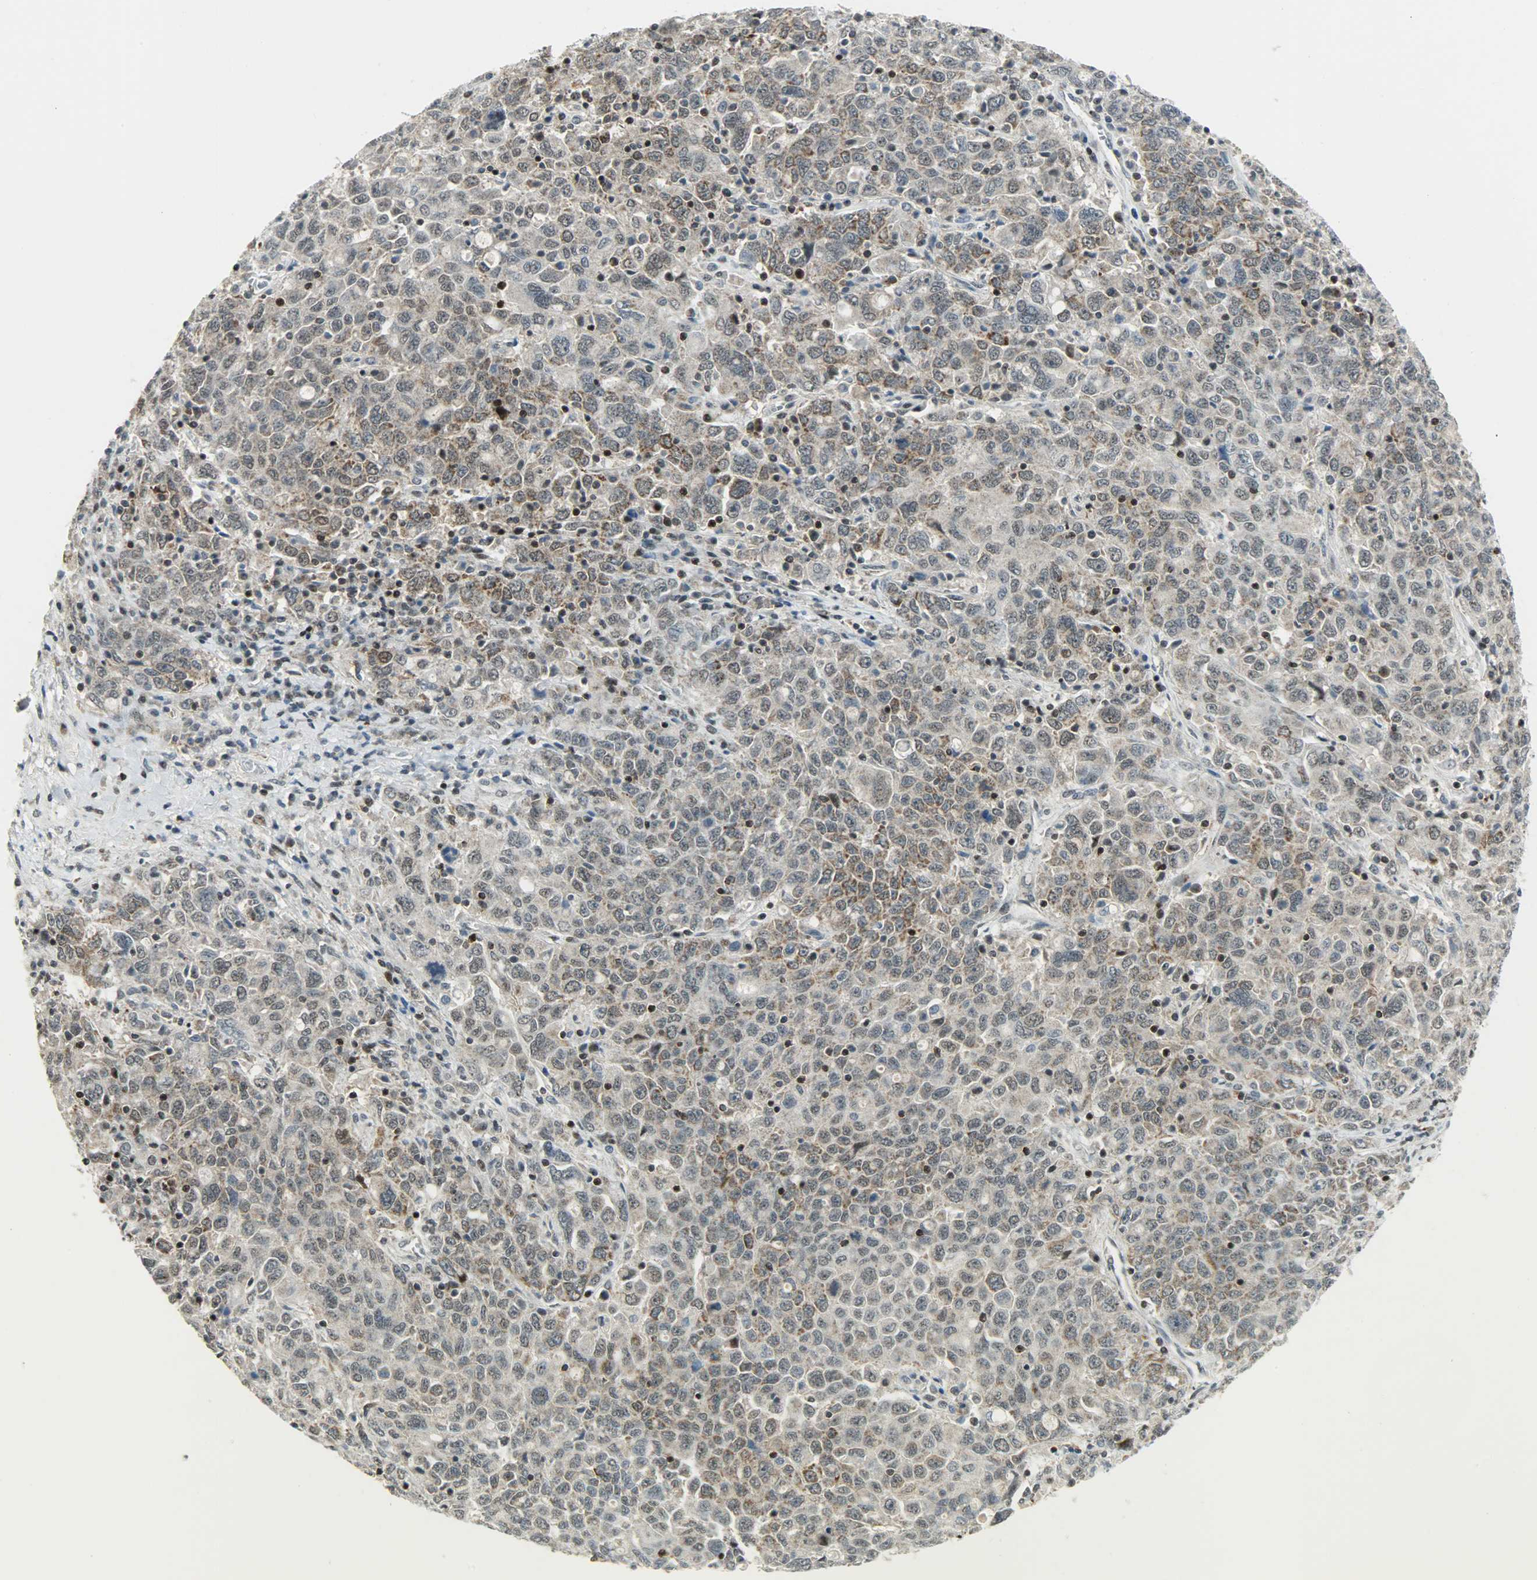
{"staining": {"intensity": "moderate", "quantity": ">75%", "location": "cytoplasmic/membranous,nuclear"}, "tissue": "ovarian cancer", "cell_type": "Tumor cells", "image_type": "cancer", "snomed": [{"axis": "morphology", "description": "Carcinoma, endometroid"}, {"axis": "topography", "description": "Ovary"}], "caption": "A high-resolution photomicrograph shows immunohistochemistry staining of ovarian endometroid carcinoma, which shows moderate cytoplasmic/membranous and nuclear expression in approximately >75% of tumor cells.", "gene": "IL15", "patient": {"sex": "female", "age": 62}}